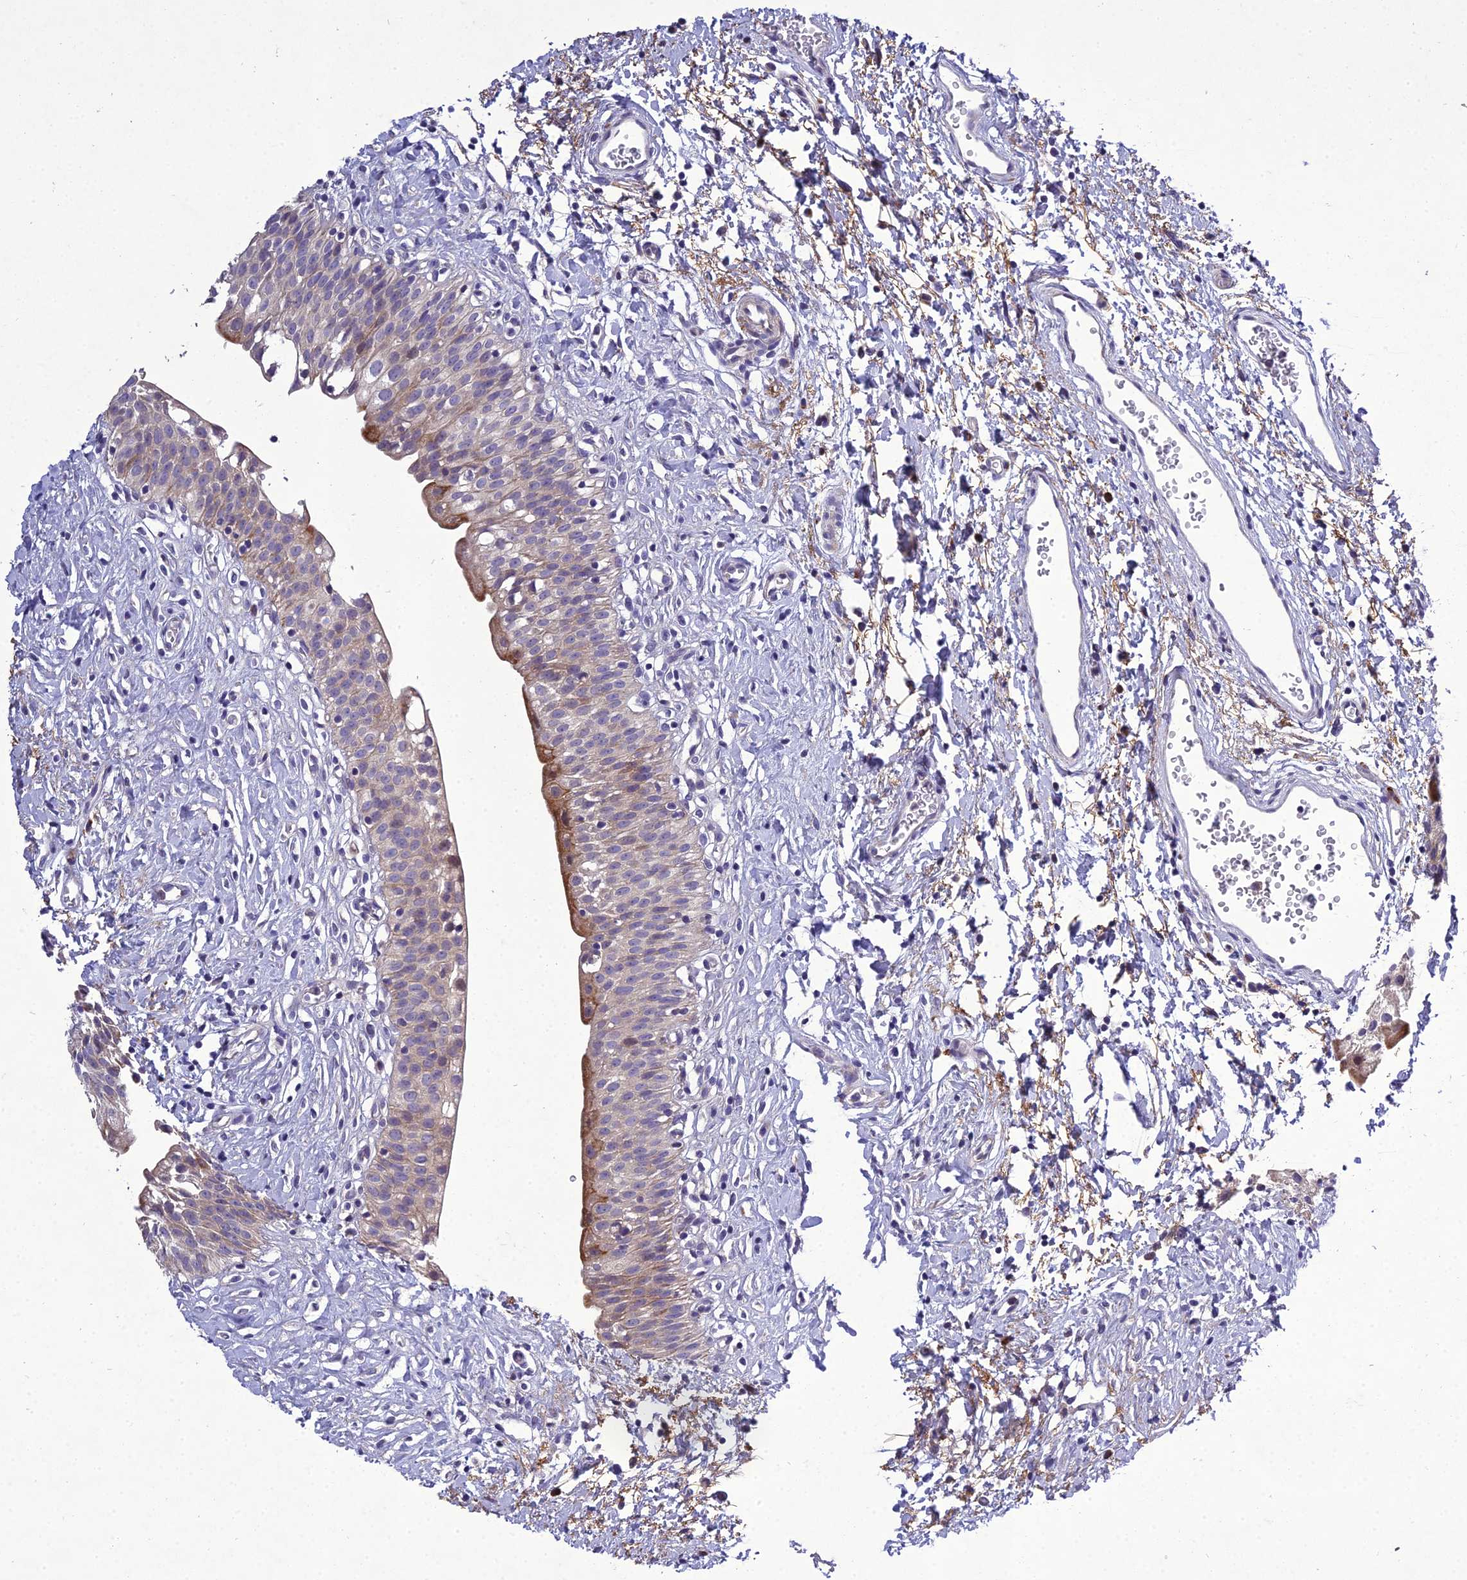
{"staining": {"intensity": "moderate", "quantity": "<25%", "location": "cytoplasmic/membranous"}, "tissue": "urinary bladder", "cell_type": "Urothelial cells", "image_type": "normal", "snomed": [{"axis": "morphology", "description": "Normal tissue, NOS"}, {"axis": "topography", "description": "Urinary bladder"}], "caption": "A high-resolution histopathology image shows immunohistochemistry (IHC) staining of normal urinary bladder, which reveals moderate cytoplasmic/membranous positivity in about <25% of urothelial cells.", "gene": "ADIPOR2", "patient": {"sex": "male", "age": 51}}